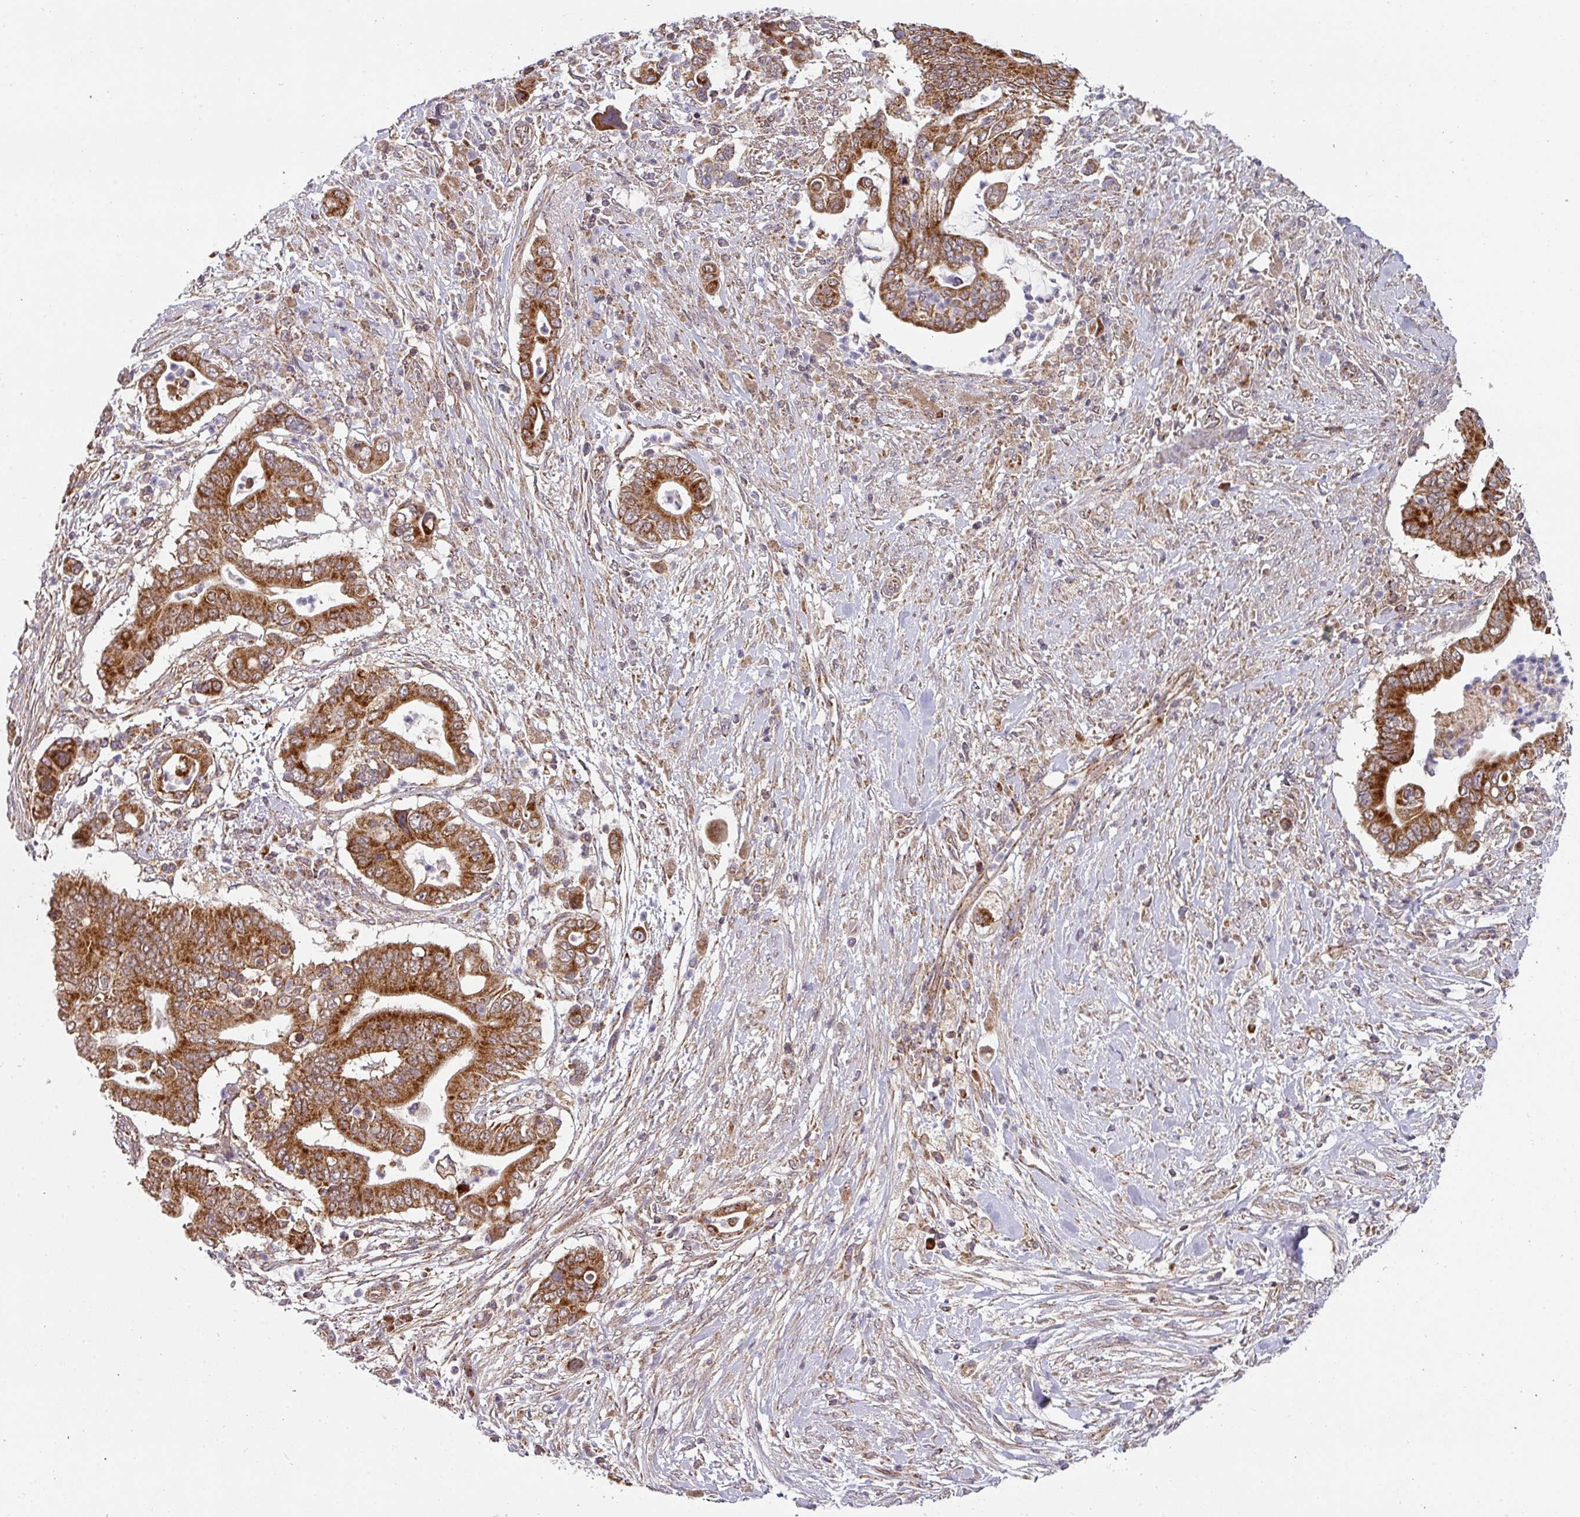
{"staining": {"intensity": "strong", "quantity": ">75%", "location": "cytoplasmic/membranous"}, "tissue": "pancreatic cancer", "cell_type": "Tumor cells", "image_type": "cancer", "snomed": [{"axis": "morphology", "description": "Adenocarcinoma, NOS"}, {"axis": "topography", "description": "Pancreas"}], "caption": "Protein staining demonstrates strong cytoplasmic/membranous staining in approximately >75% of tumor cells in pancreatic cancer (adenocarcinoma).", "gene": "MRPS16", "patient": {"sex": "male", "age": 68}}